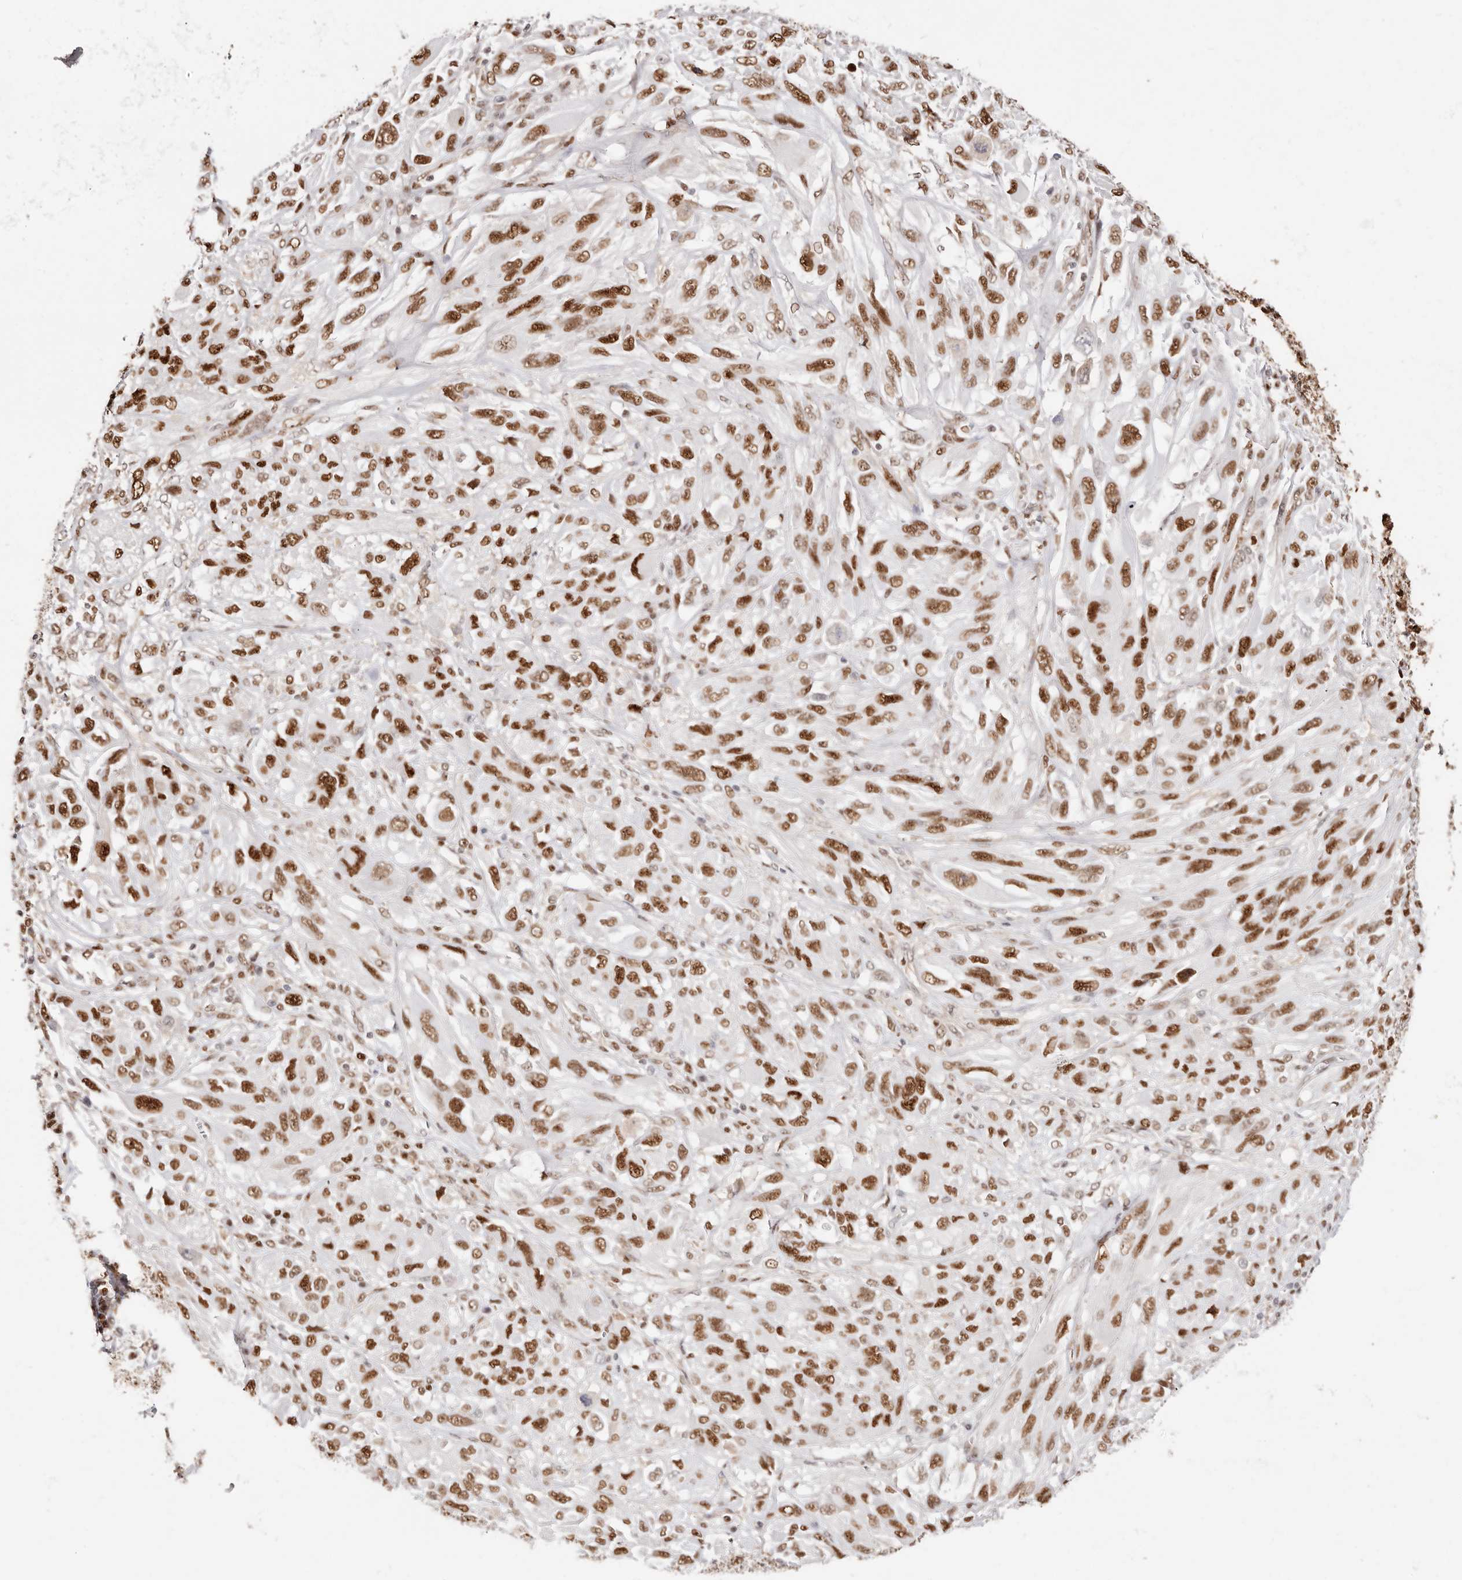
{"staining": {"intensity": "moderate", "quantity": ">75%", "location": "nuclear"}, "tissue": "melanoma", "cell_type": "Tumor cells", "image_type": "cancer", "snomed": [{"axis": "morphology", "description": "Malignant melanoma, NOS"}, {"axis": "topography", "description": "Skin"}], "caption": "Immunohistochemical staining of malignant melanoma reveals medium levels of moderate nuclear protein positivity in approximately >75% of tumor cells.", "gene": "TKT", "patient": {"sex": "female", "age": 91}}